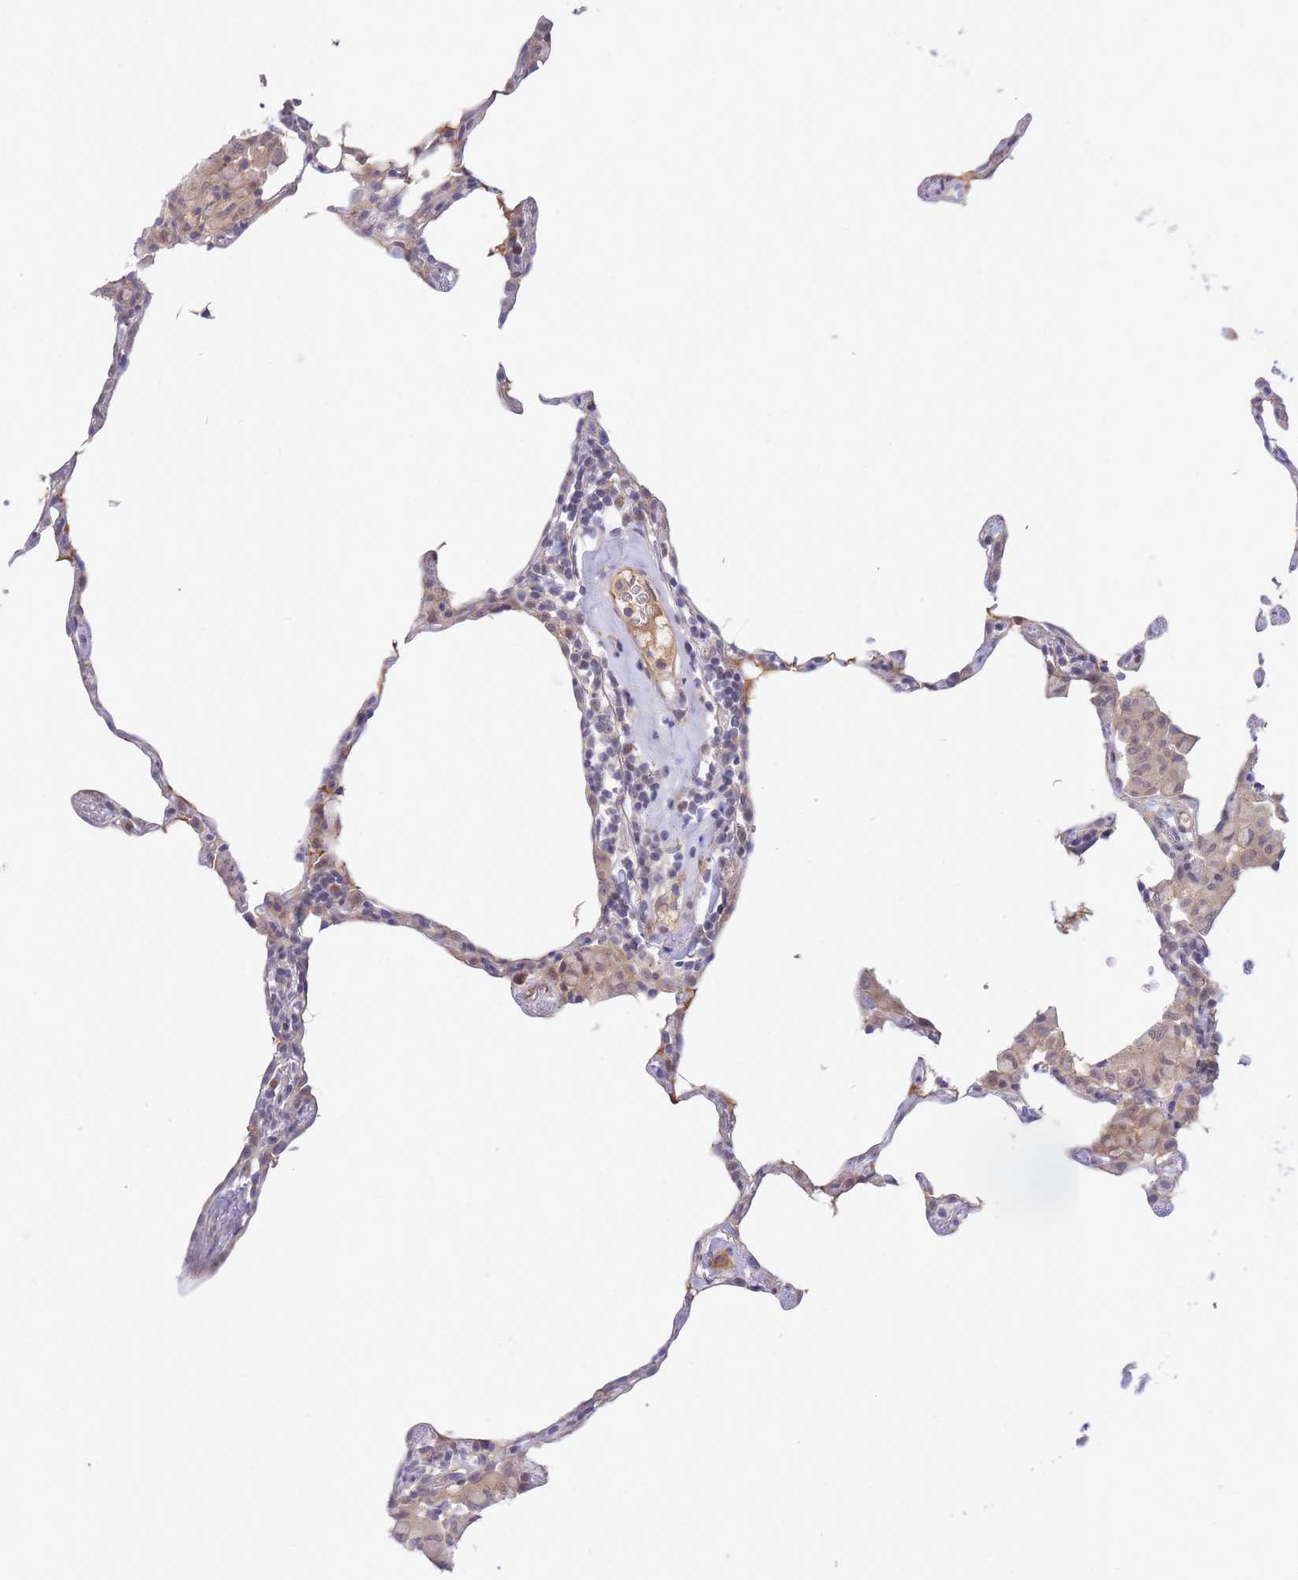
{"staining": {"intensity": "negative", "quantity": "none", "location": "none"}, "tissue": "lung", "cell_type": "Alveolar cells", "image_type": "normal", "snomed": [{"axis": "morphology", "description": "Normal tissue, NOS"}, {"axis": "topography", "description": "Lung"}], "caption": "Immunohistochemistry (IHC) histopathology image of unremarkable human lung stained for a protein (brown), which demonstrates no staining in alveolar cells.", "gene": "APOL4", "patient": {"sex": "female", "age": 57}}